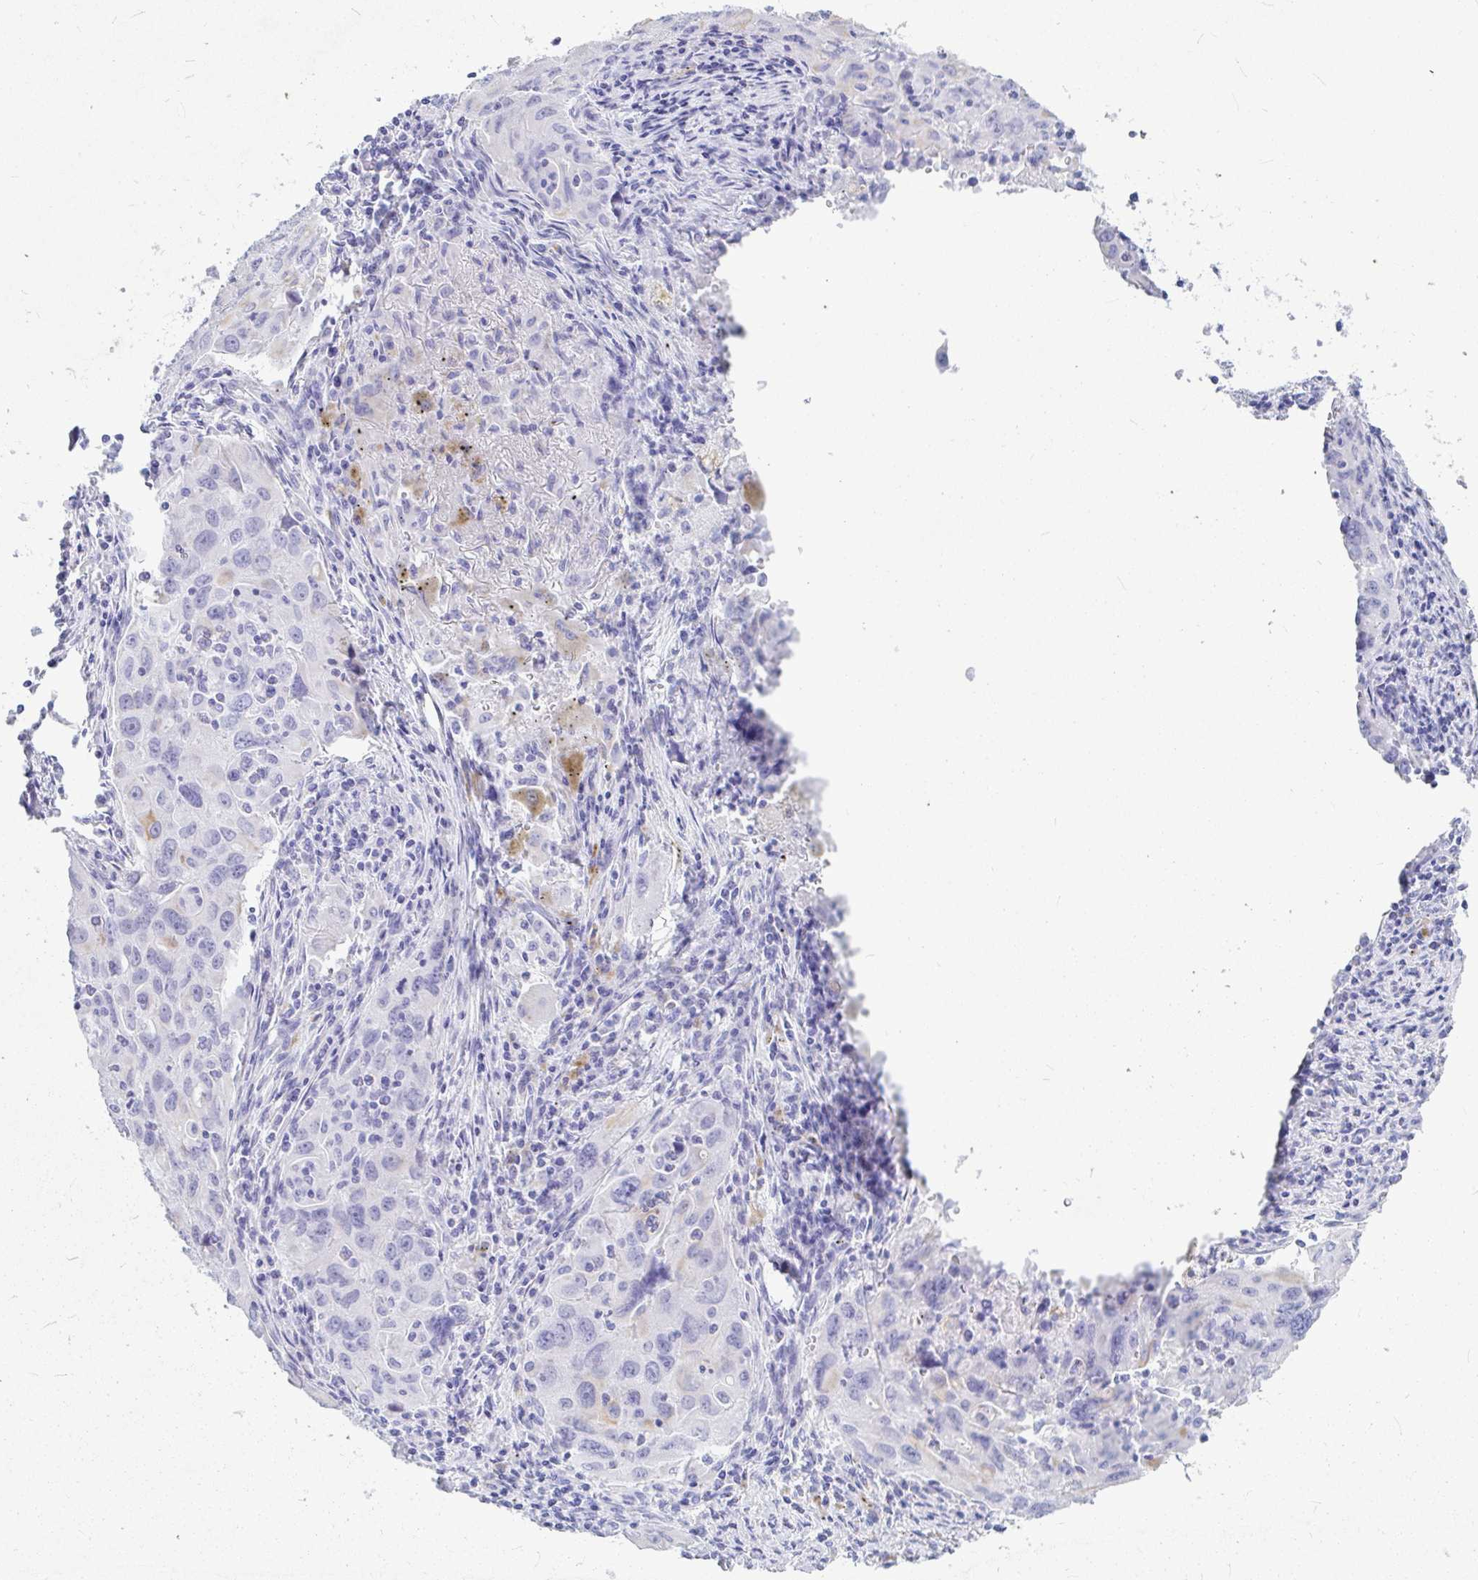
{"staining": {"intensity": "negative", "quantity": "none", "location": "none"}, "tissue": "lung cancer", "cell_type": "Tumor cells", "image_type": "cancer", "snomed": [{"axis": "morphology", "description": "Adenocarcinoma, NOS"}, {"axis": "morphology", "description": "Adenocarcinoma, metastatic, NOS"}, {"axis": "topography", "description": "Lymph node"}, {"axis": "topography", "description": "Lung"}], "caption": "Lung adenocarcinoma was stained to show a protein in brown. There is no significant expression in tumor cells.", "gene": "OR5J2", "patient": {"sex": "female", "age": 42}}